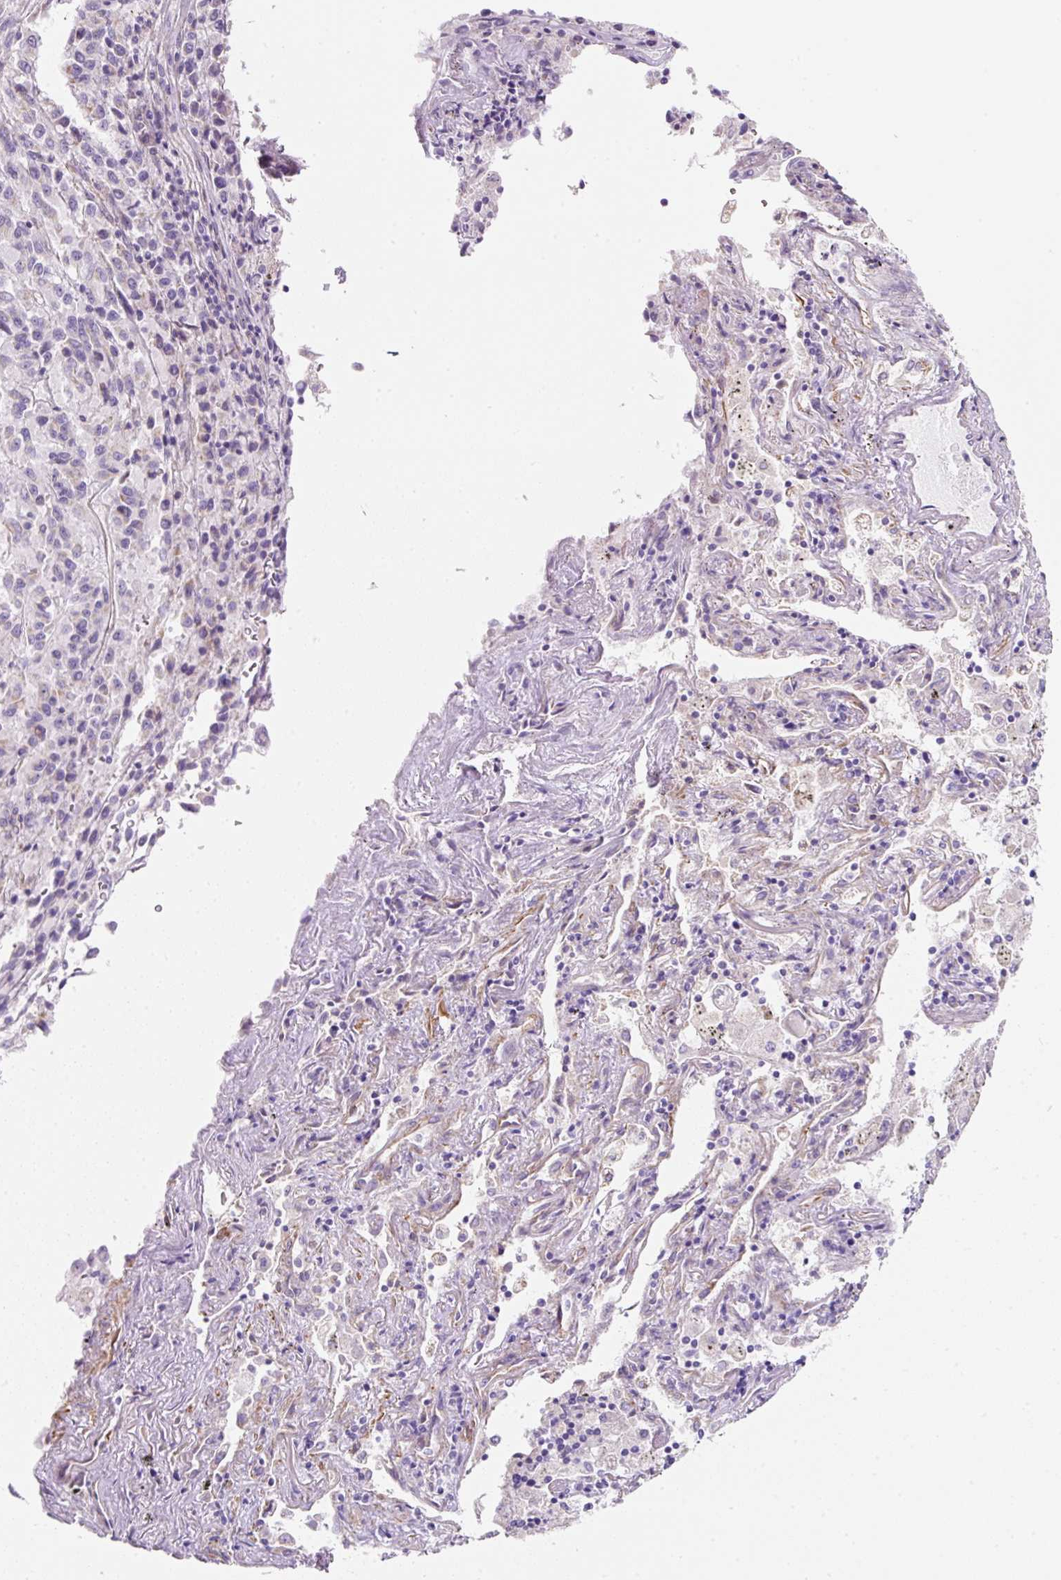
{"staining": {"intensity": "negative", "quantity": "none", "location": "none"}, "tissue": "melanoma", "cell_type": "Tumor cells", "image_type": "cancer", "snomed": [{"axis": "morphology", "description": "Malignant melanoma, Metastatic site"}, {"axis": "topography", "description": "Lung"}], "caption": "IHC photomicrograph of neoplastic tissue: melanoma stained with DAB reveals no significant protein positivity in tumor cells. (DAB immunohistochemistry, high magnification).", "gene": "ERAP2", "patient": {"sex": "male", "age": 64}}